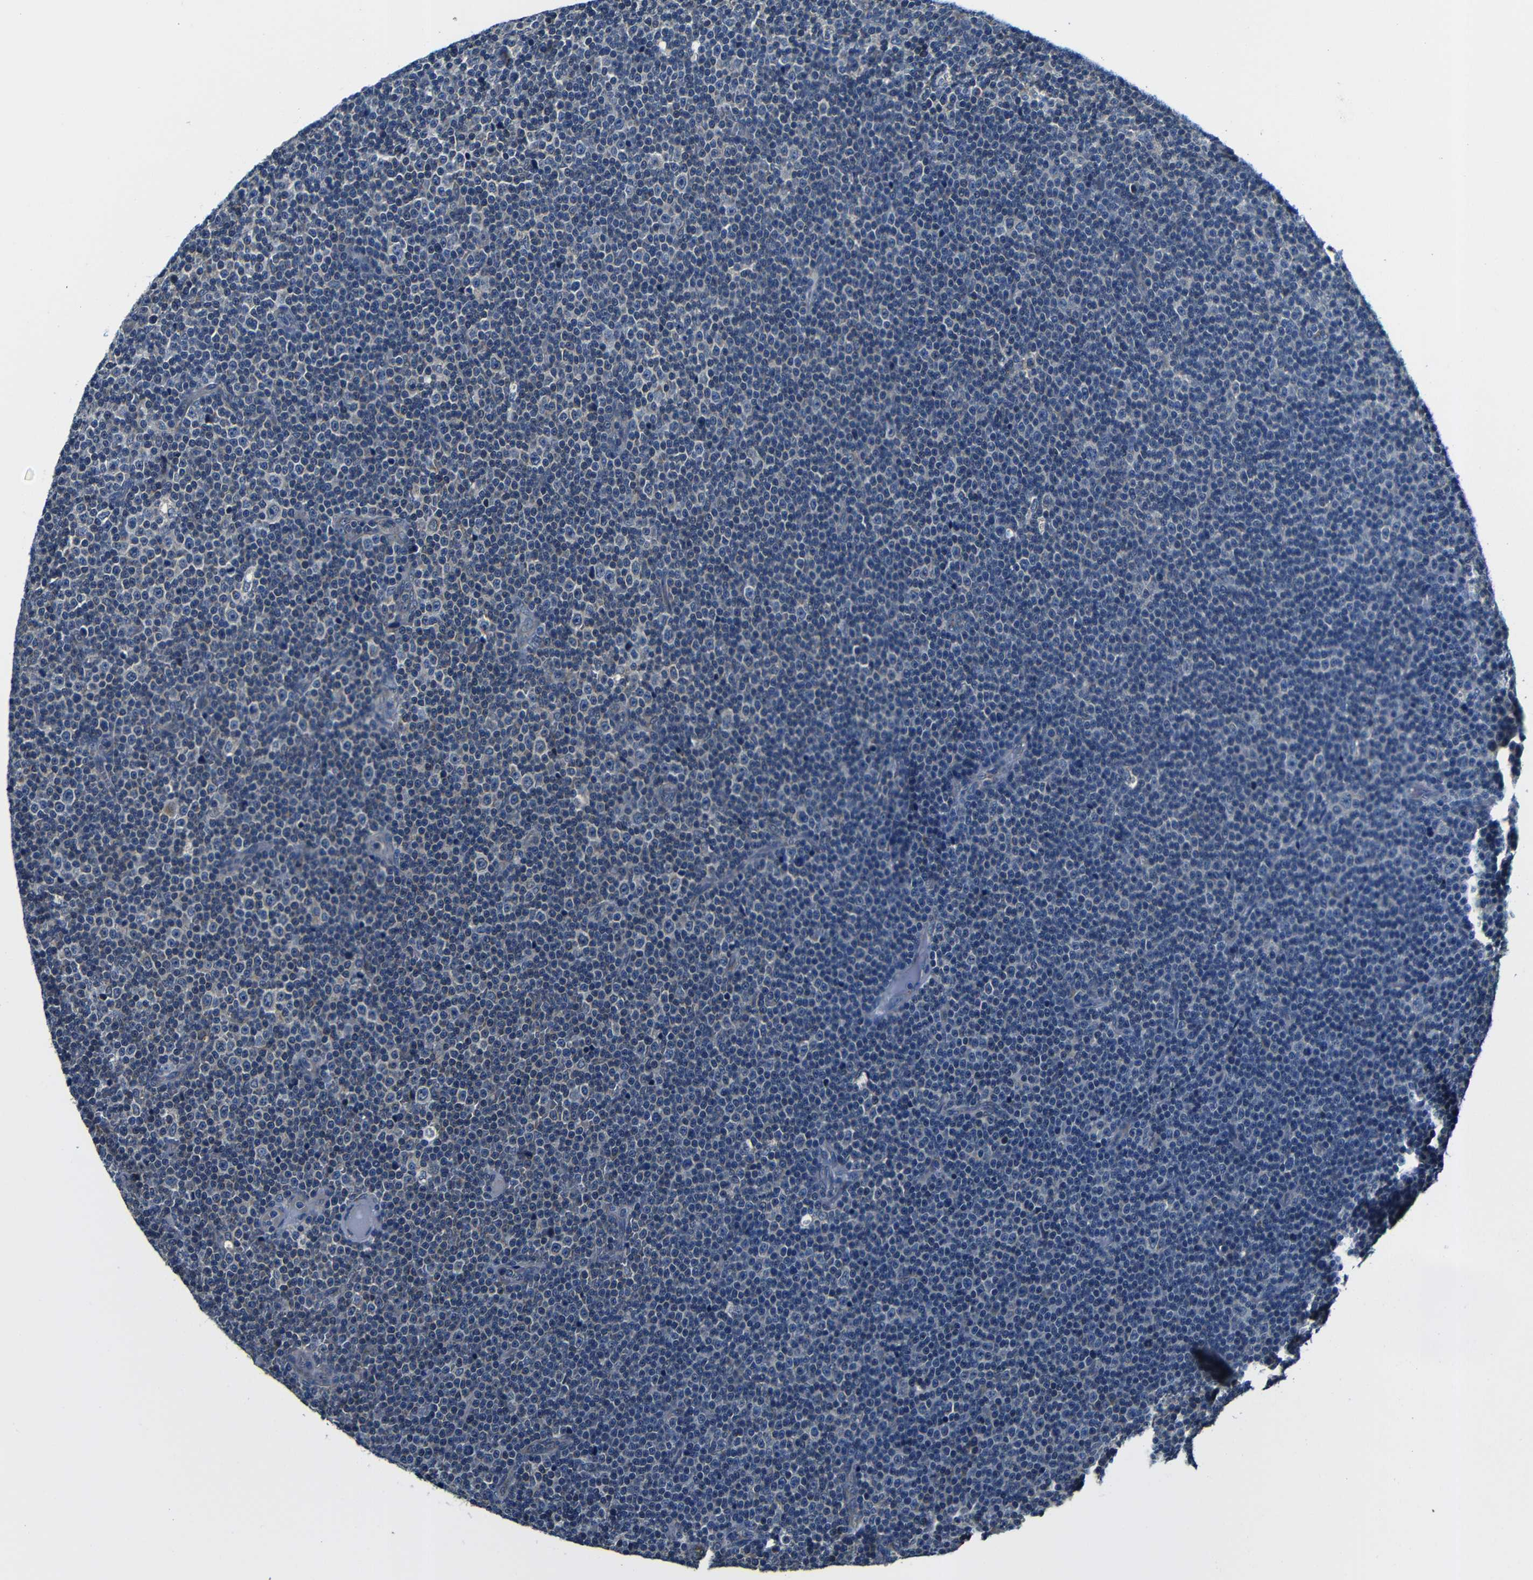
{"staining": {"intensity": "negative", "quantity": "none", "location": "none"}, "tissue": "lymphoma", "cell_type": "Tumor cells", "image_type": "cancer", "snomed": [{"axis": "morphology", "description": "Malignant lymphoma, non-Hodgkin's type, Low grade"}, {"axis": "topography", "description": "Lymph node"}], "caption": "Immunohistochemistry (IHC) histopathology image of neoplastic tissue: human lymphoma stained with DAB (3,3'-diaminobenzidine) shows no significant protein expression in tumor cells. (Brightfield microscopy of DAB immunohistochemistry (IHC) at high magnification).", "gene": "FKBP14", "patient": {"sex": "female", "age": 67}}